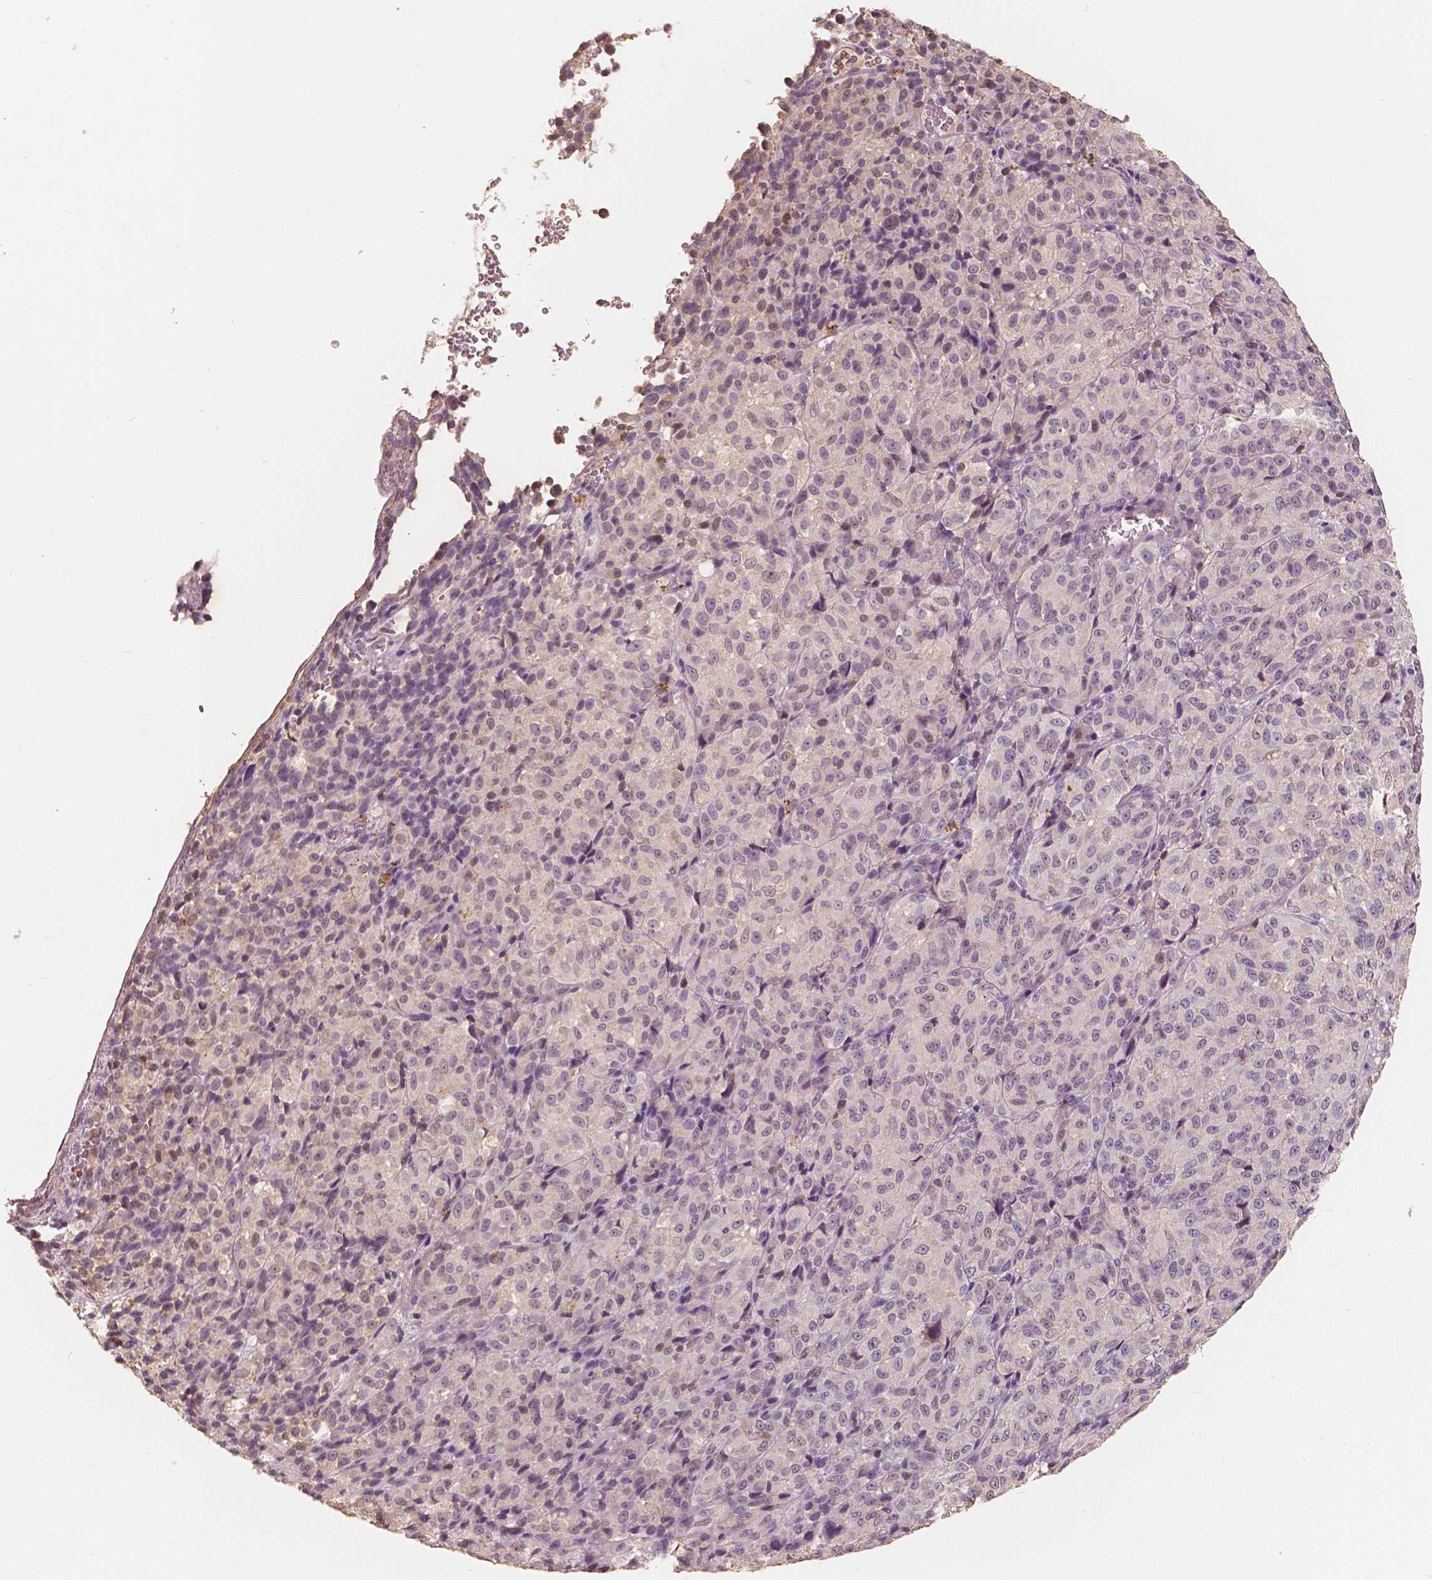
{"staining": {"intensity": "negative", "quantity": "none", "location": "none"}, "tissue": "melanoma", "cell_type": "Tumor cells", "image_type": "cancer", "snomed": [{"axis": "morphology", "description": "Malignant melanoma, Metastatic site"}, {"axis": "topography", "description": "Brain"}], "caption": "This is an IHC histopathology image of malignant melanoma (metastatic site). There is no positivity in tumor cells.", "gene": "SAT2", "patient": {"sex": "female", "age": 56}}